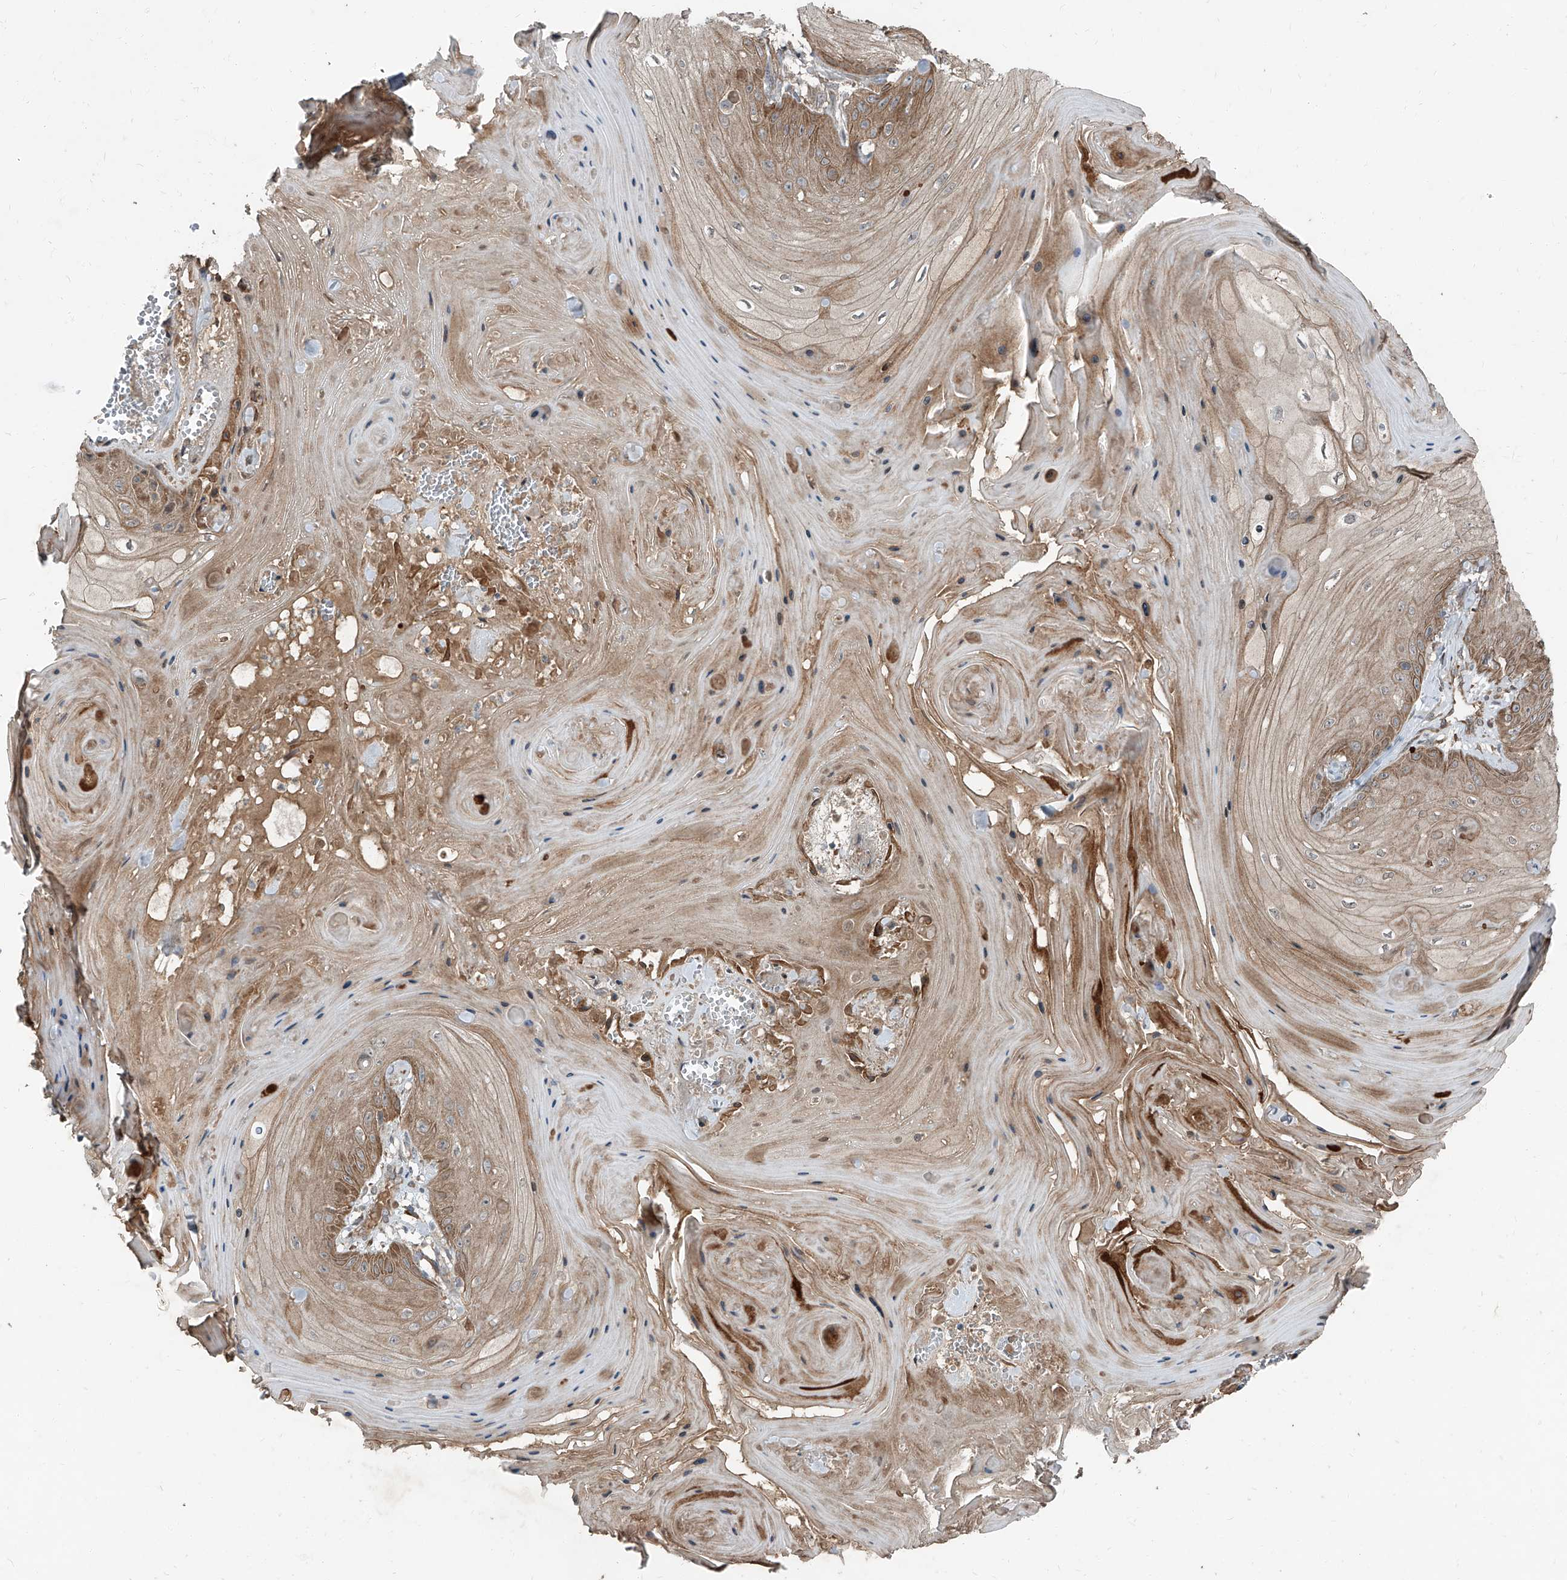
{"staining": {"intensity": "moderate", "quantity": ">75%", "location": "cytoplasmic/membranous"}, "tissue": "skin cancer", "cell_type": "Tumor cells", "image_type": "cancer", "snomed": [{"axis": "morphology", "description": "Squamous cell carcinoma, NOS"}, {"axis": "topography", "description": "Skin"}], "caption": "Protein staining of skin squamous cell carcinoma tissue shows moderate cytoplasmic/membranous positivity in about >75% of tumor cells. The protein is stained brown, and the nuclei are stained in blue (DAB IHC with brightfield microscopy, high magnification).", "gene": "CCN1", "patient": {"sex": "male", "age": 74}}